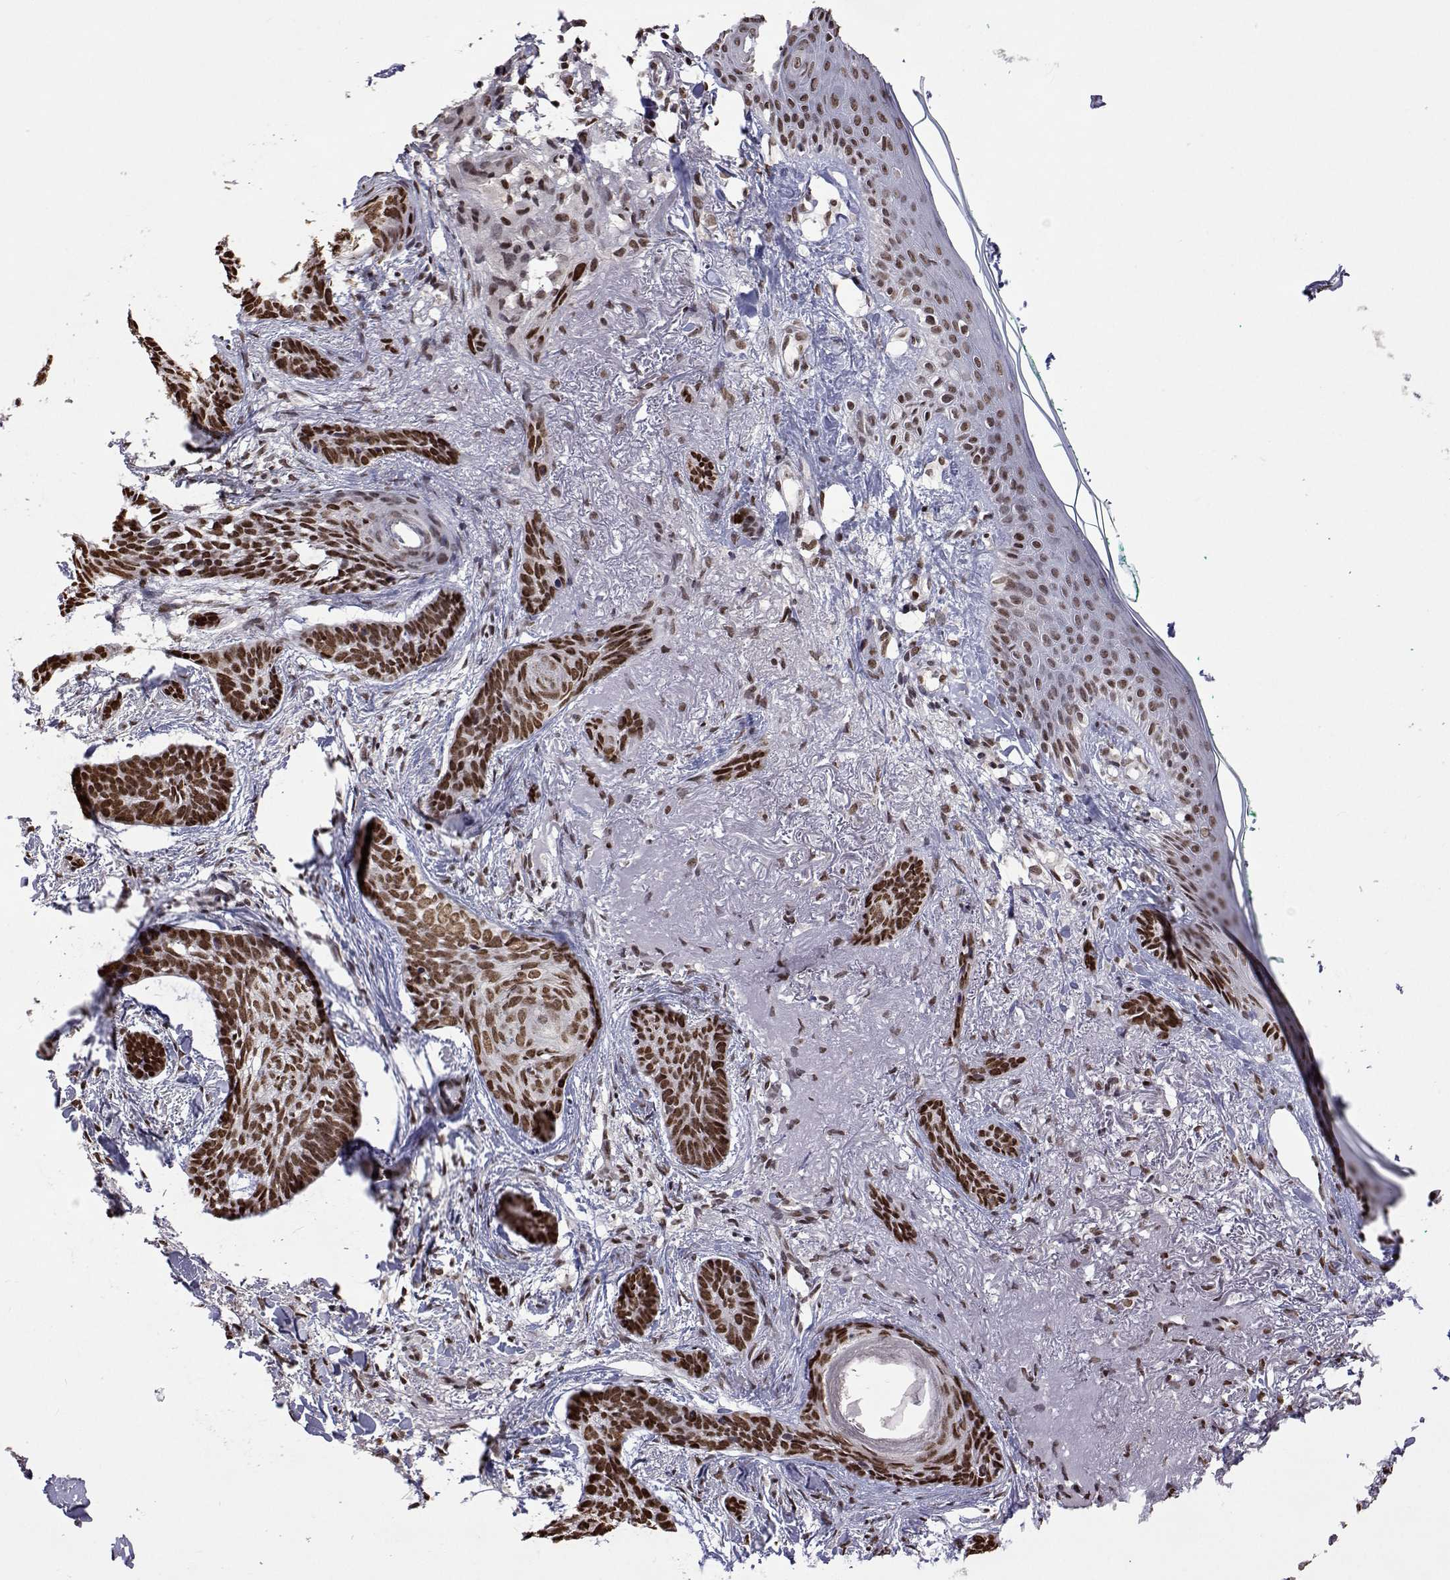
{"staining": {"intensity": "strong", "quantity": ">75%", "location": "nuclear"}, "tissue": "skin cancer", "cell_type": "Tumor cells", "image_type": "cancer", "snomed": [{"axis": "morphology", "description": "Basal cell carcinoma"}, {"axis": "topography", "description": "Skin"}], "caption": "Brown immunohistochemical staining in skin basal cell carcinoma exhibits strong nuclear staining in approximately >75% of tumor cells.", "gene": "HNRNPA0", "patient": {"sex": "female", "age": 78}}